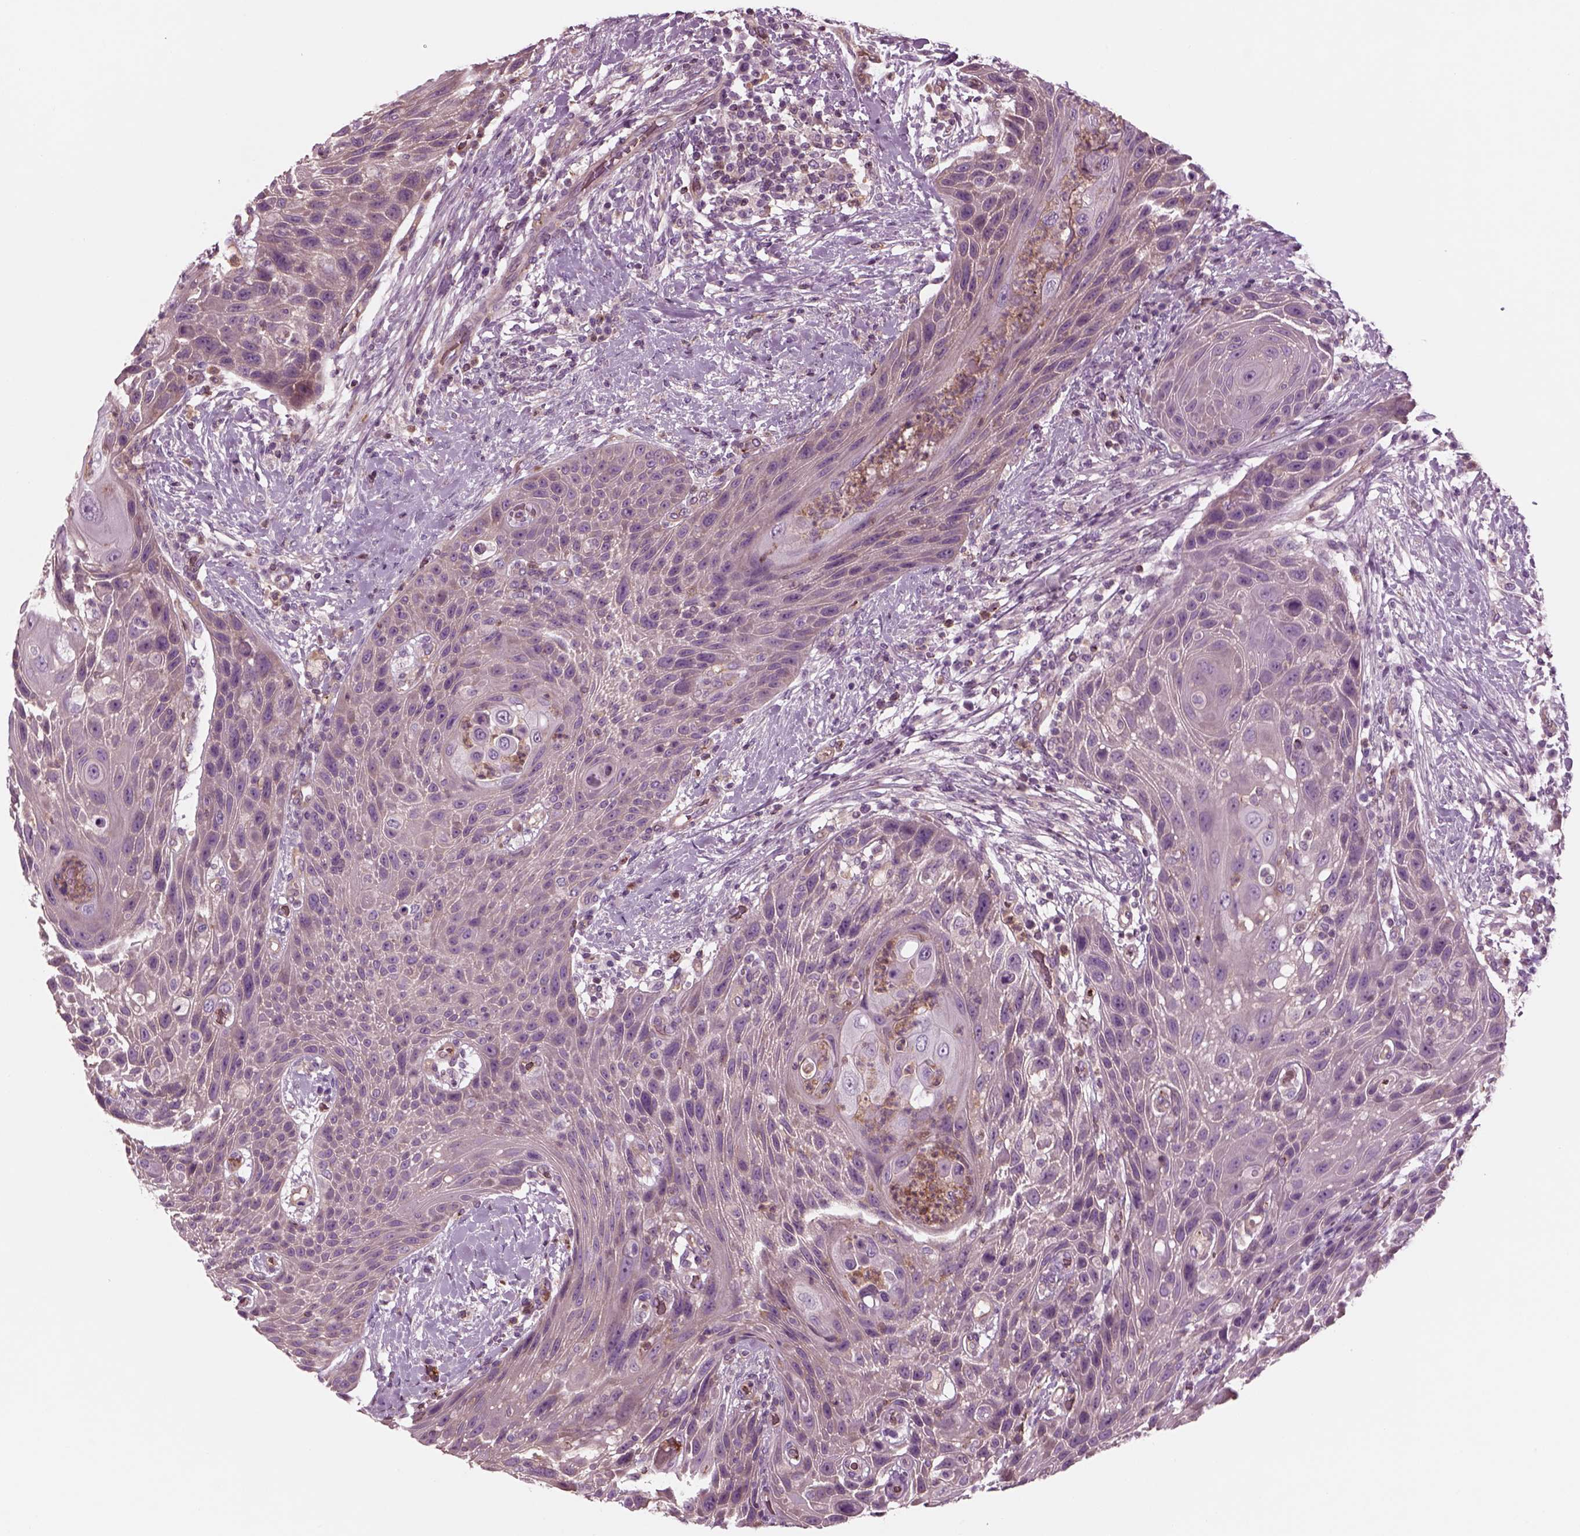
{"staining": {"intensity": "weak", "quantity": "25%-75%", "location": "cytoplasmic/membranous"}, "tissue": "head and neck cancer", "cell_type": "Tumor cells", "image_type": "cancer", "snomed": [{"axis": "morphology", "description": "Squamous cell carcinoma, NOS"}, {"axis": "topography", "description": "Head-Neck"}], "caption": "Immunohistochemical staining of head and neck cancer exhibits low levels of weak cytoplasmic/membranous positivity in about 25%-75% of tumor cells. (IHC, brightfield microscopy, high magnification).", "gene": "SLC2A3", "patient": {"sex": "male", "age": 69}}